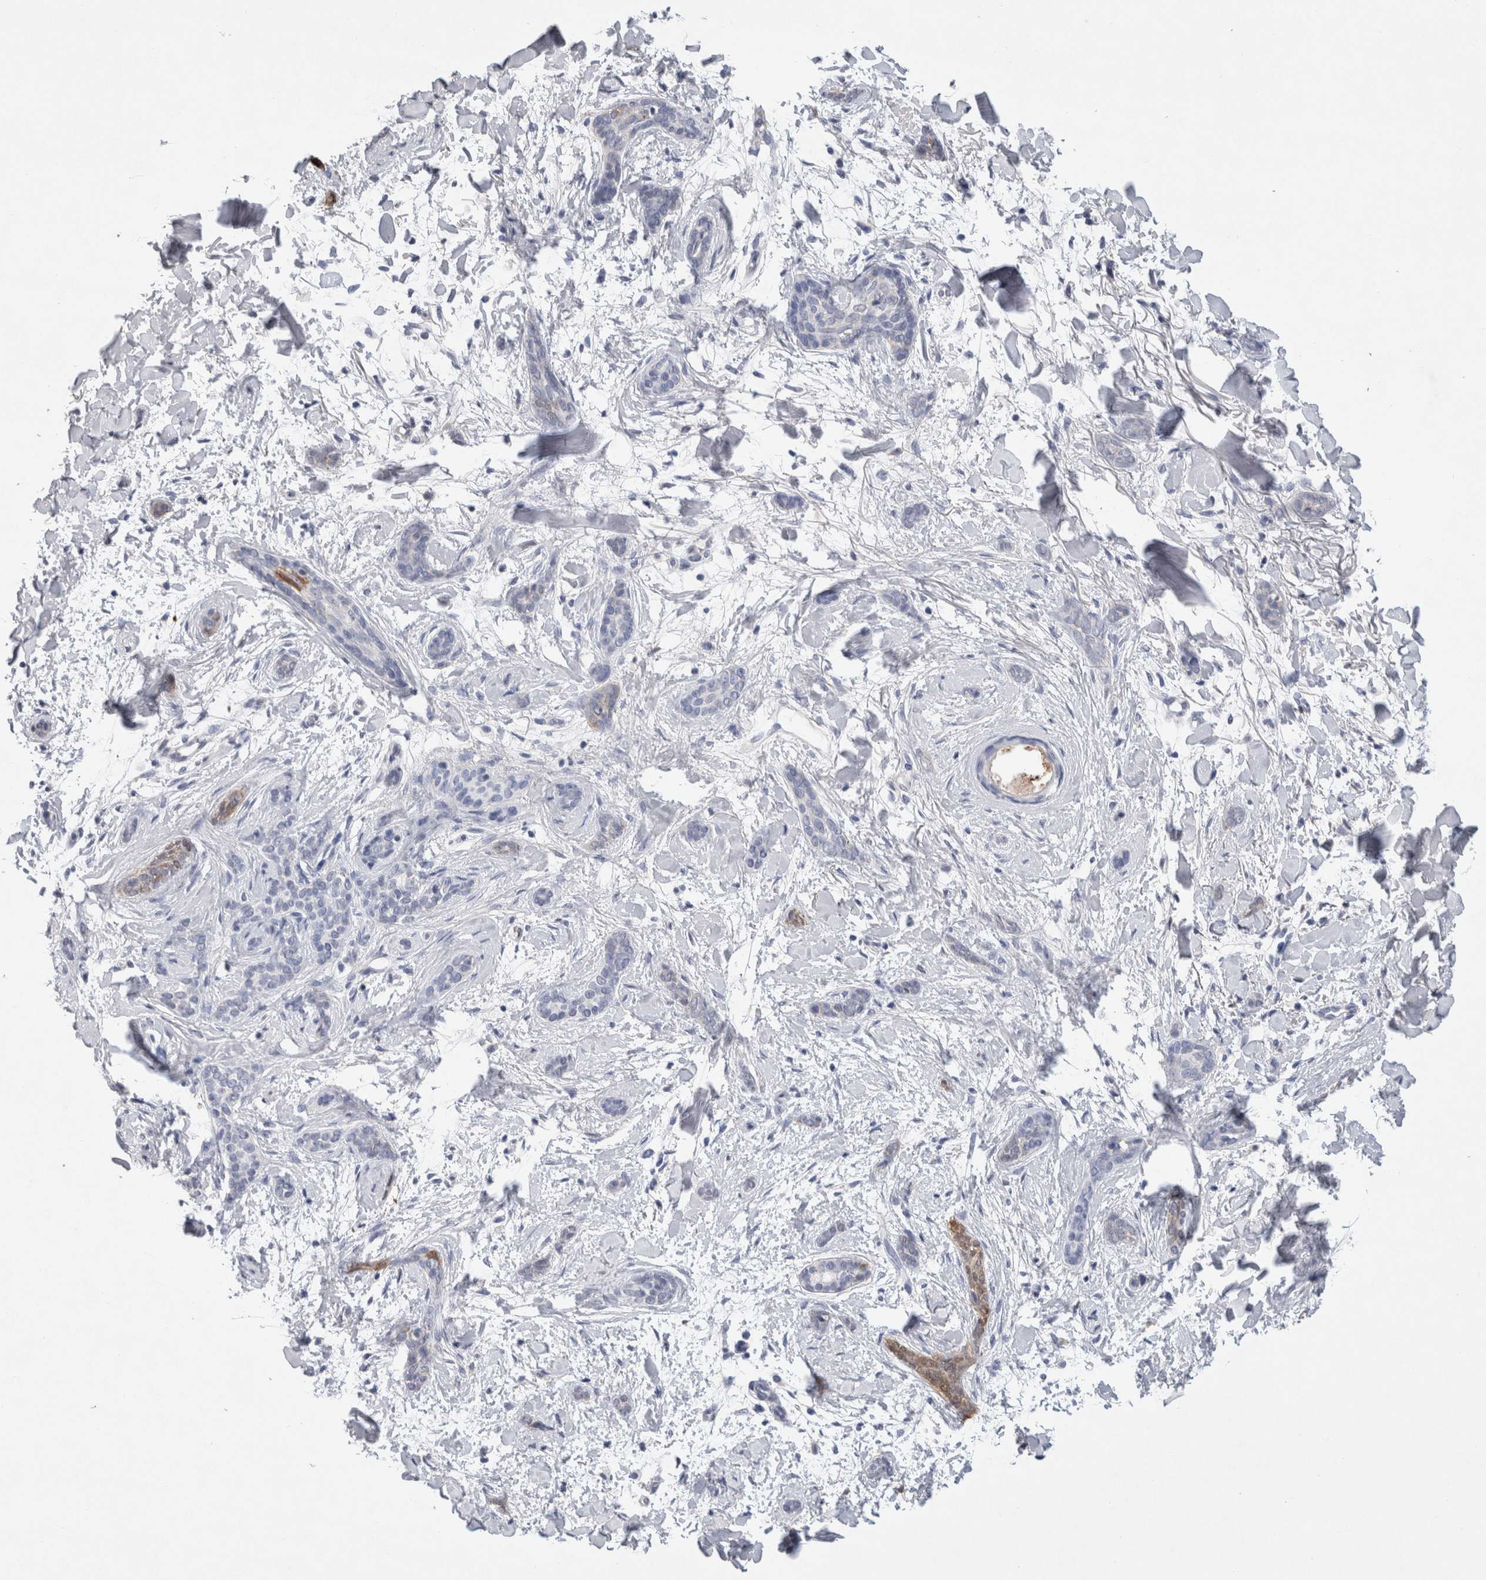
{"staining": {"intensity": "moderate", "quantity": "<25%", "location": "cytoplasmic/membranous"}, "tissue": "skin cancer", "cell_type": "Tumor cells", "image_type": "cancer", "snomed": [{"axis": "morphology", "description": "Basal cell carcinoma"}, {"axis": "morphology", "description": "Adnexal tumor, benign"}, {"axis": "topography", "description": "Skin"}], "caption": "Immunohistochemistry image of human skin cancer (benign adnexal tumor) stained for a protein (brown), which displays low levels of moderate cytoplasmic/membranous positivity in approximately <25% of tumor cells.", "gene": "FABP7", "patient": {"sex": "female", "age": 42}}